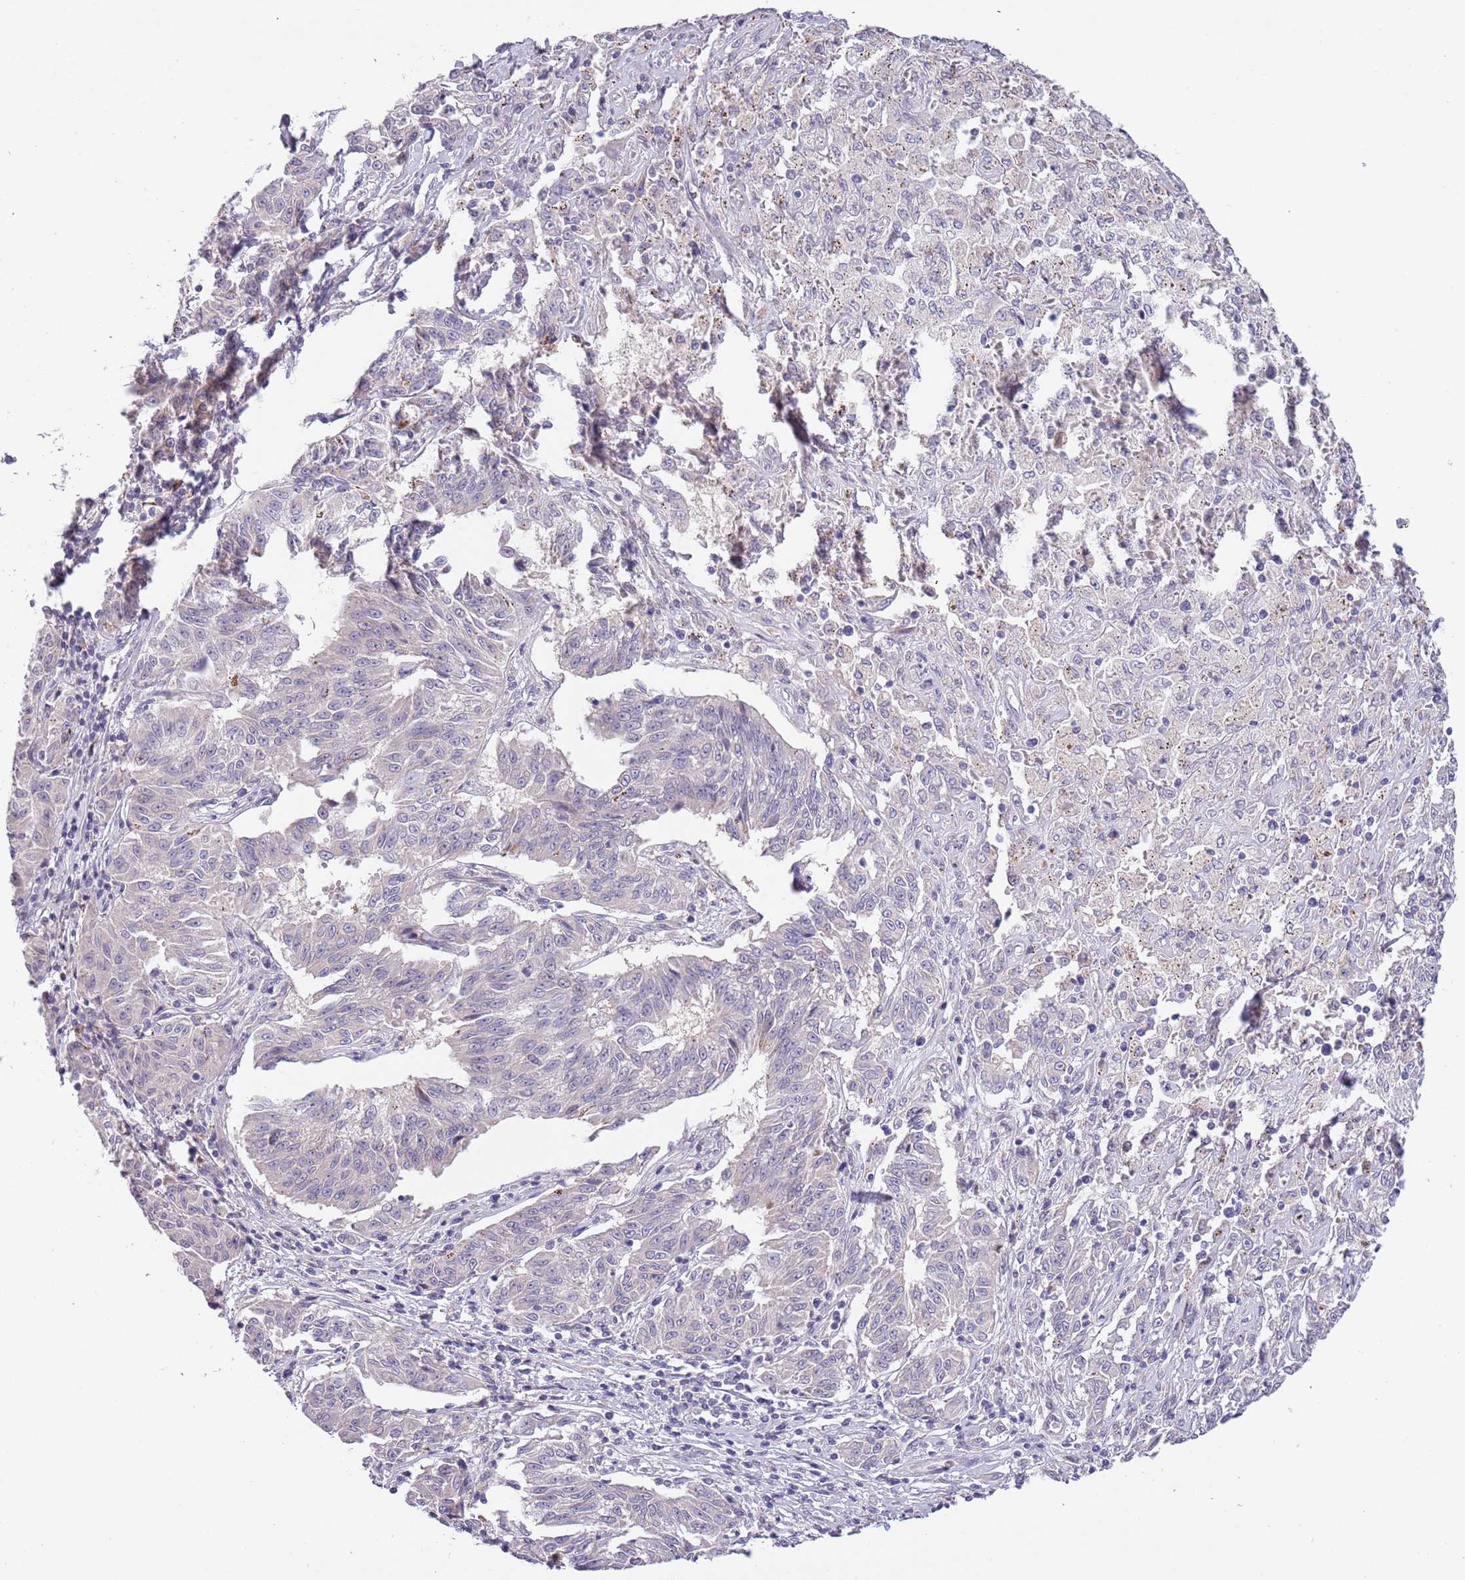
{"staining": {"intensity": "moderate", "quantity": "<25%", "location": "cytoplasmic/membranous"}, "tissue": "melanoma", "cell_type": "Tumor cells", "image_type": "cancer", "snomed": [{"axis": "morphology", "description": "Malignant melanoma, NOS"}, {"axis": "topography", "description": "Skin"}], "caption": "Immunohistochemistry (IHC) histopathology image of neoplastic tissue: melanoma stained using immunohistochemistry (IHC) reveals low levels of moderate protein expression localized specifically in the cytoplasmic/membranous of tumor cells, appearing as a cytoplasmic/membranous brown color.", "gene": "ZNF658", "patient": {"sex": "female", "age": 72}}